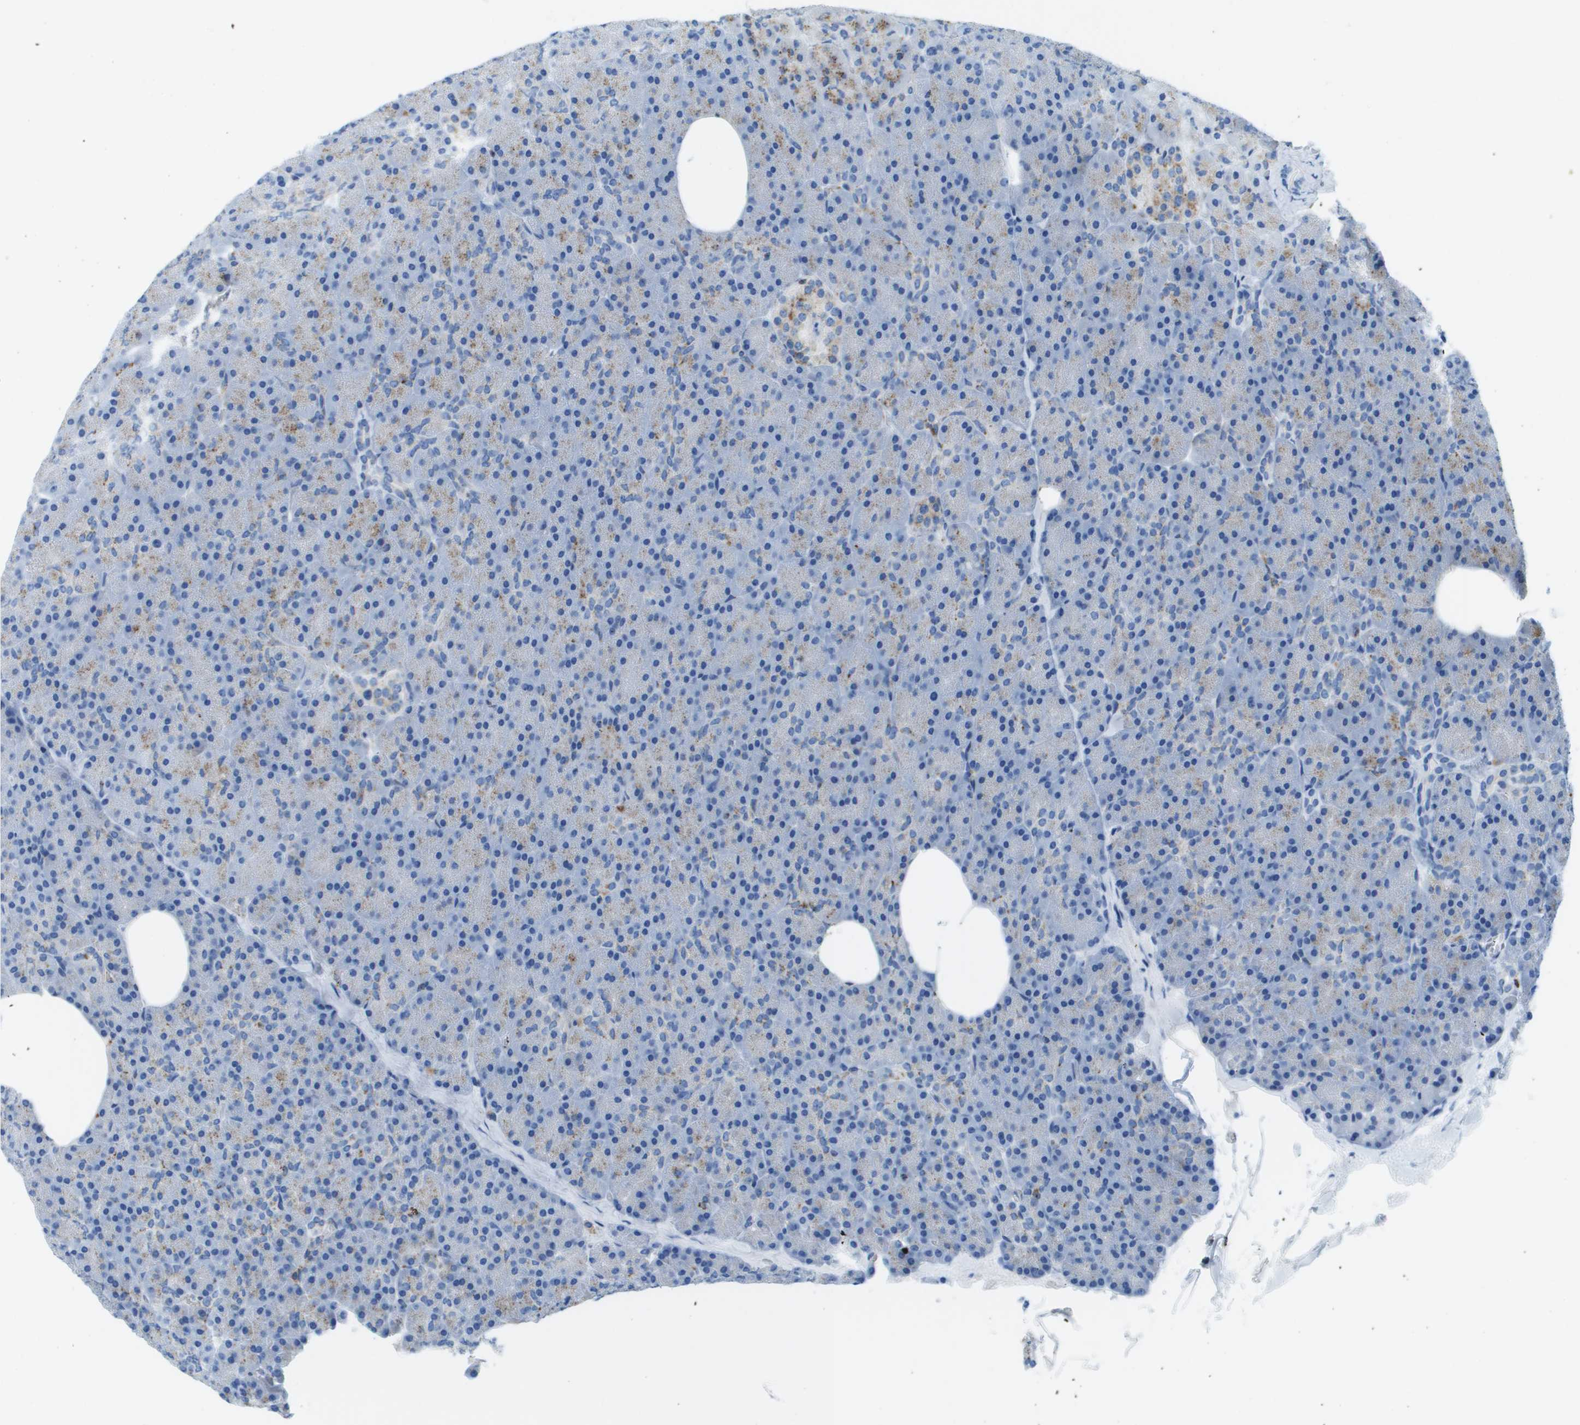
{"staining": {"intensity": "negative", "quantity": "none", "location": "none"}, "tissue": "pancreas", "cell_type": "Exocrine glandular cells", "image_type": "normal", "snomed": [{"axis": "morphology", "description": "Normal tissue, NOS"}, {"axis": "topography", "description": "Pancreas"}], "caption": "Immunohistochemistry (IHC) of benign human pancreas shows no staining in exocrine glandular cells.", "gene": "PRCP", "patient": {"sex": "female", "age": 35}}